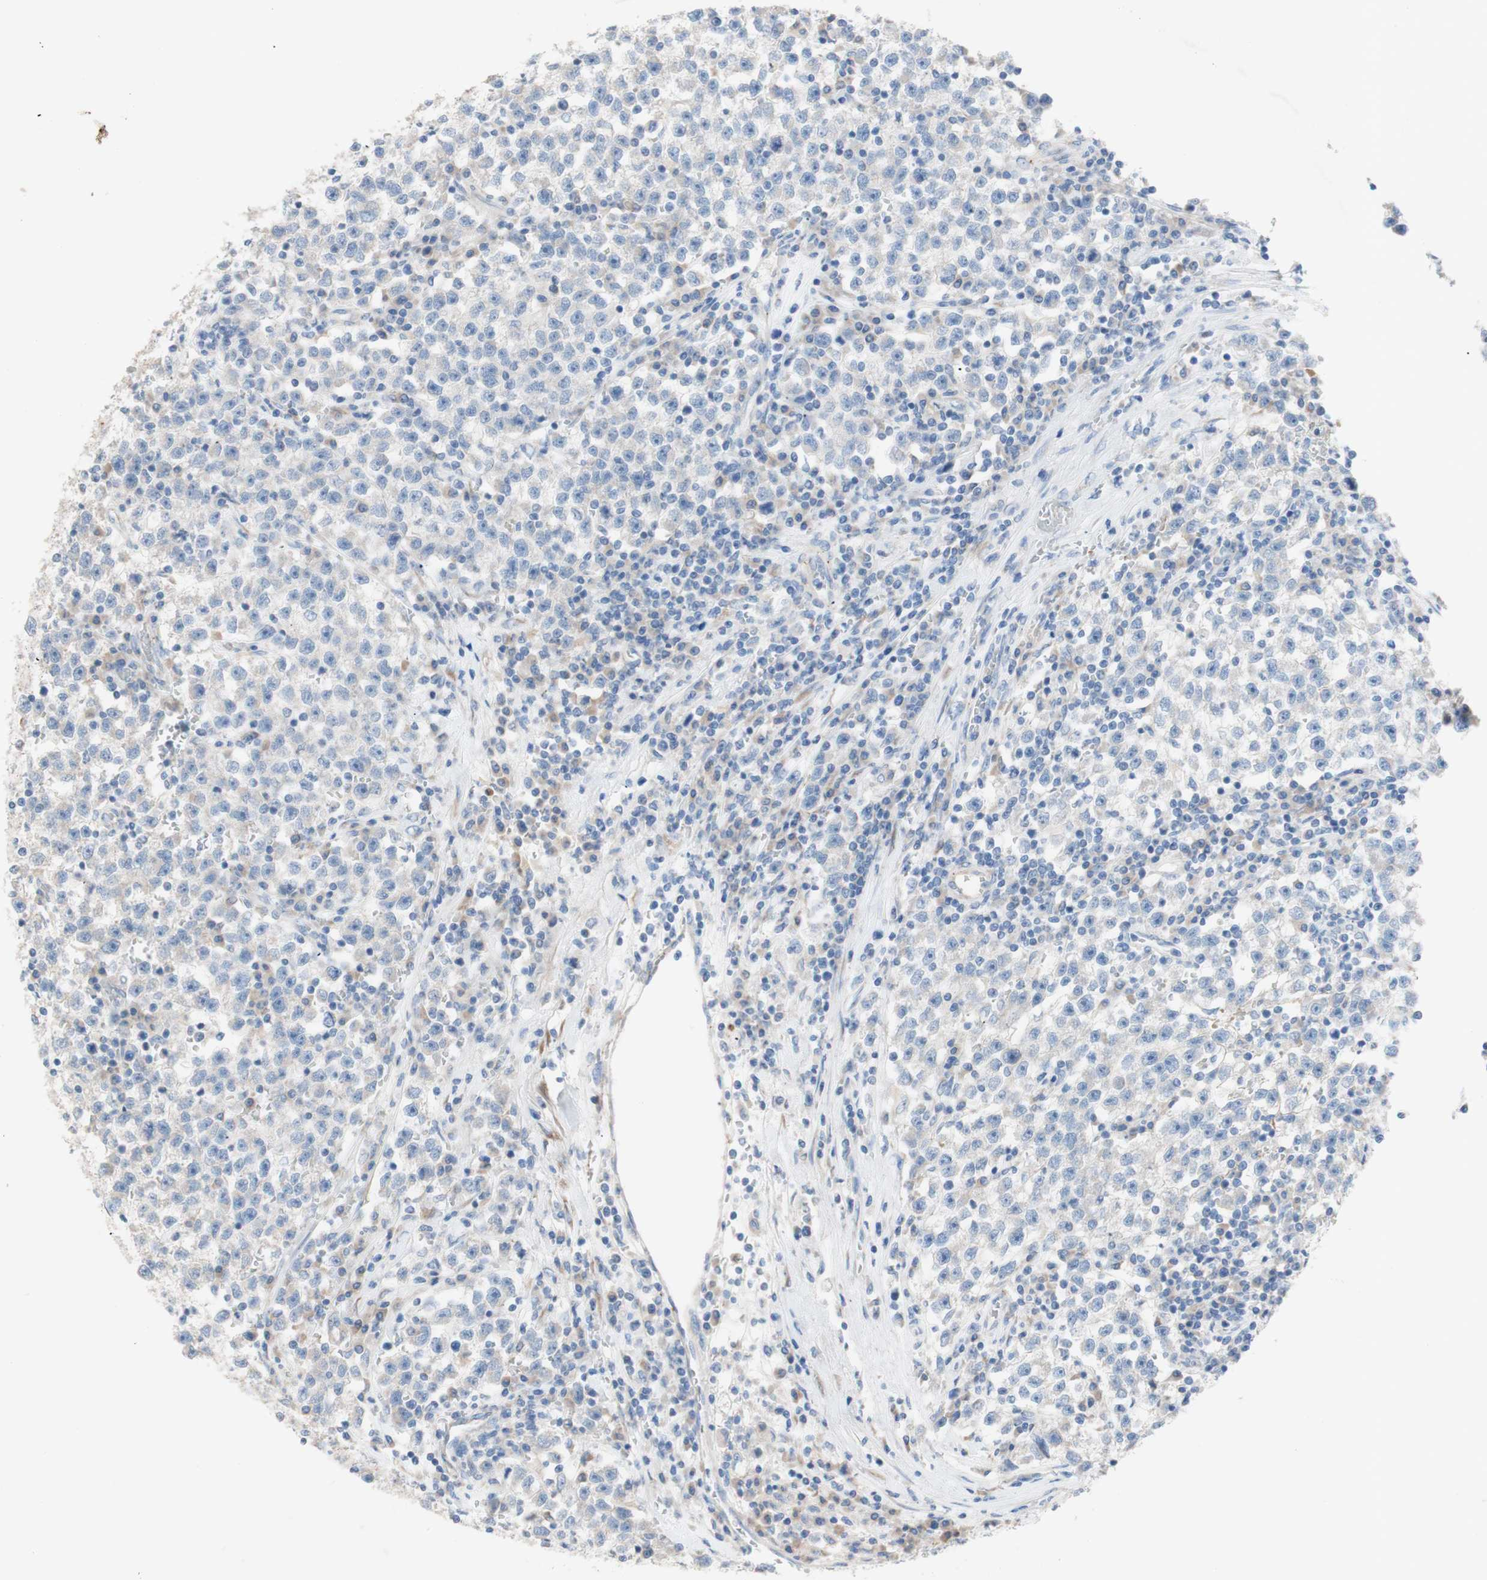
{"staining": {"intensity": "negative", "quantity": "none", "location": "none"}, "tissue": "testis cancer", "cell_type": "Tumor cells", "image_type": "cancer", "snomed": [{"axis": "morphology", "description": "Seminoma, NOS"}, {"axis": "topography", "description": "Testis"}], "caption": "An image of human seminoma (testis) is negative for staining in tumor cells.", "gene": "TMIGD2", "patient": {"sex": "male", "age": 22}}